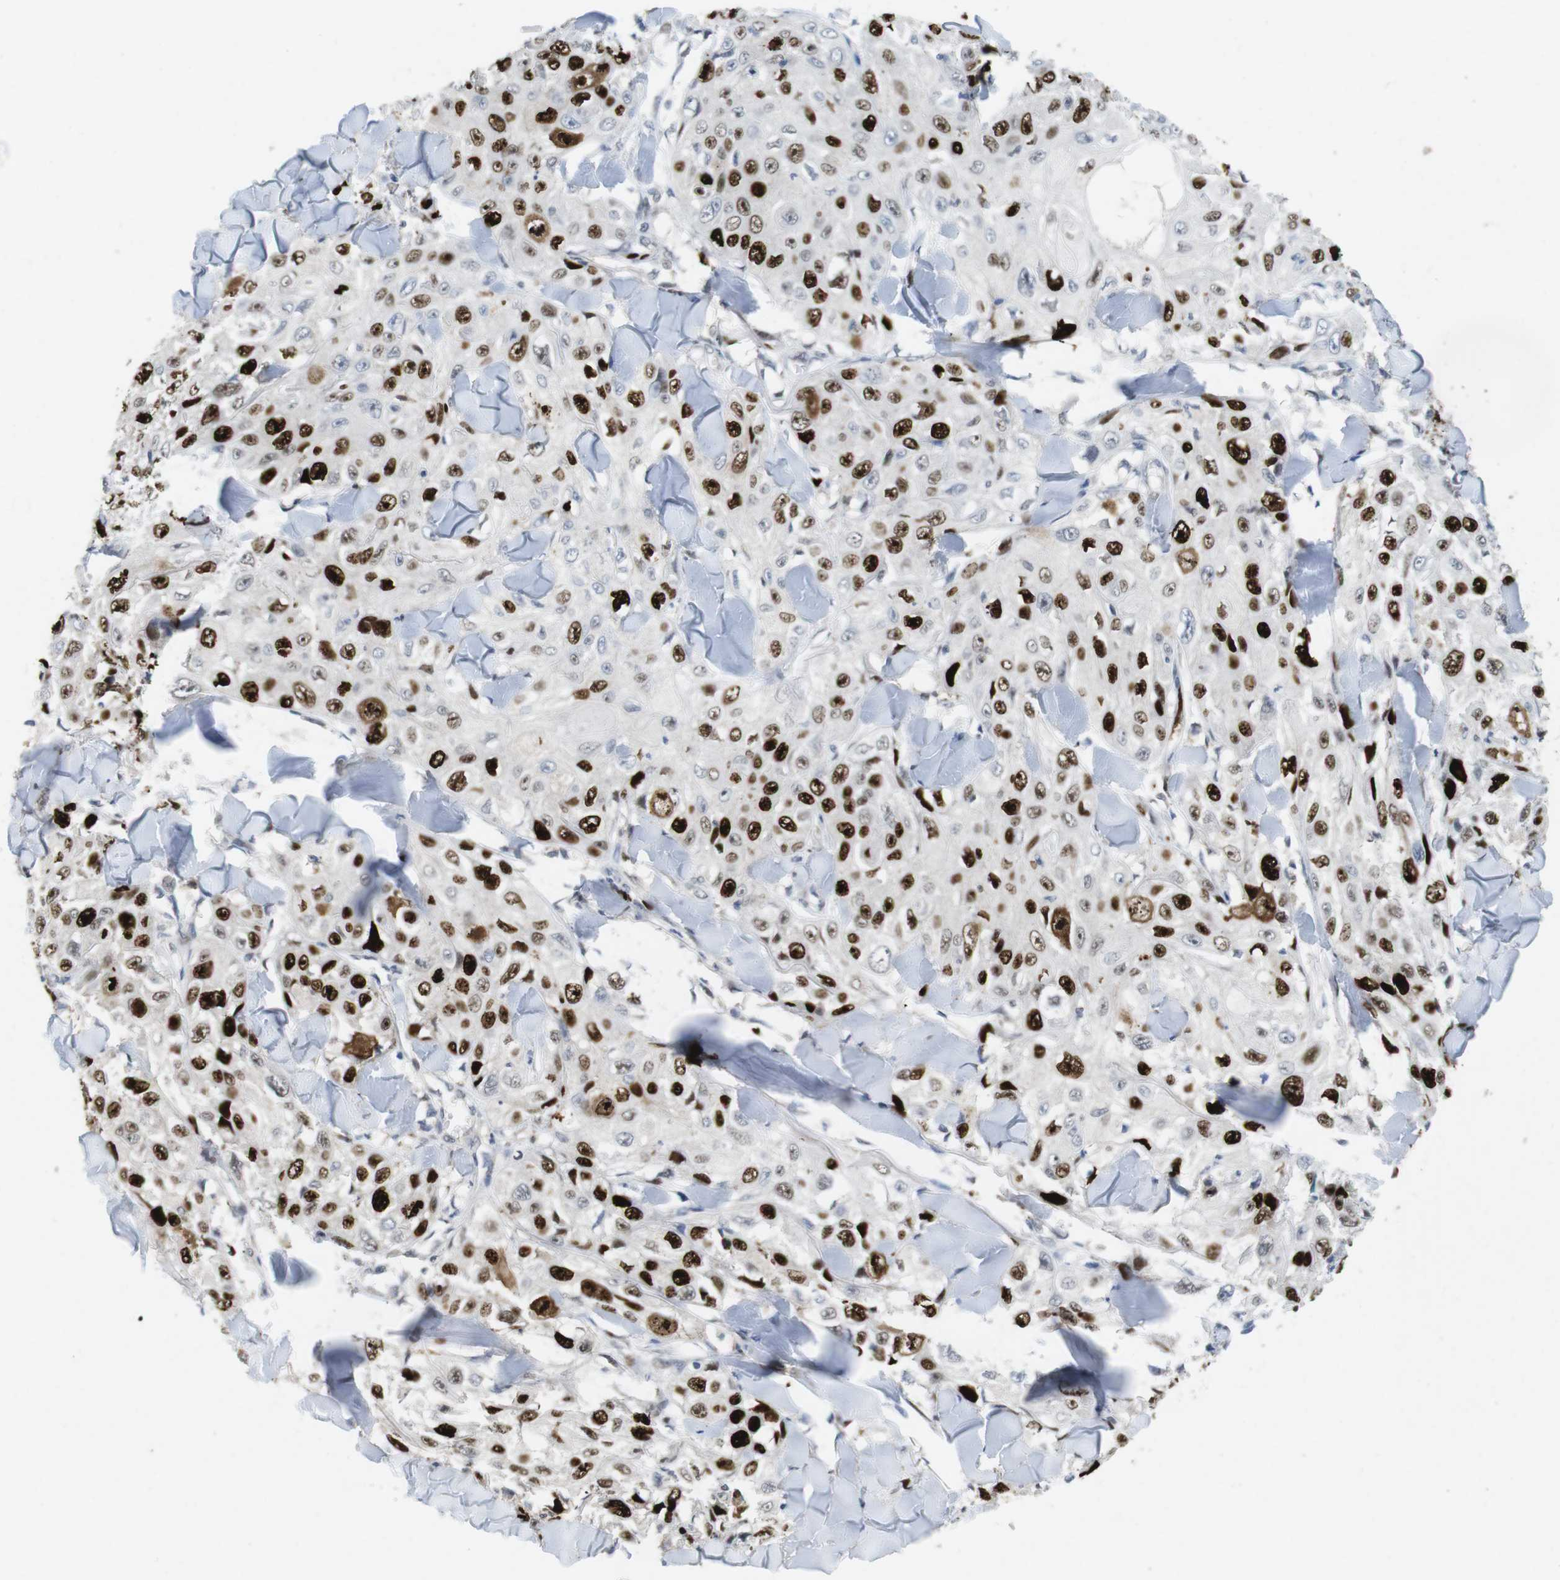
{"staining": {"intensity": "strong", "quantity": ">75%", "location": "nuclear"}, "tissue": "skin cancer", "cell_type": "Tumor cells", "image_type": "cancer", "snomed": [{"axis": "morphology", "description": "Squamous cell carcinoma, NOS"}, {"axis": "topography", "description": "Skin"}], "caption": "Protein staining reveals strong nuclear expression in approximately >75% of tumor cells in skin cancer (squamous cell carcinoma). (DAB IHC, brown staining for protein, blue staining for nuclei).", "gene": "KPNA2", "patient": {"sex": "male", "age": 86}}